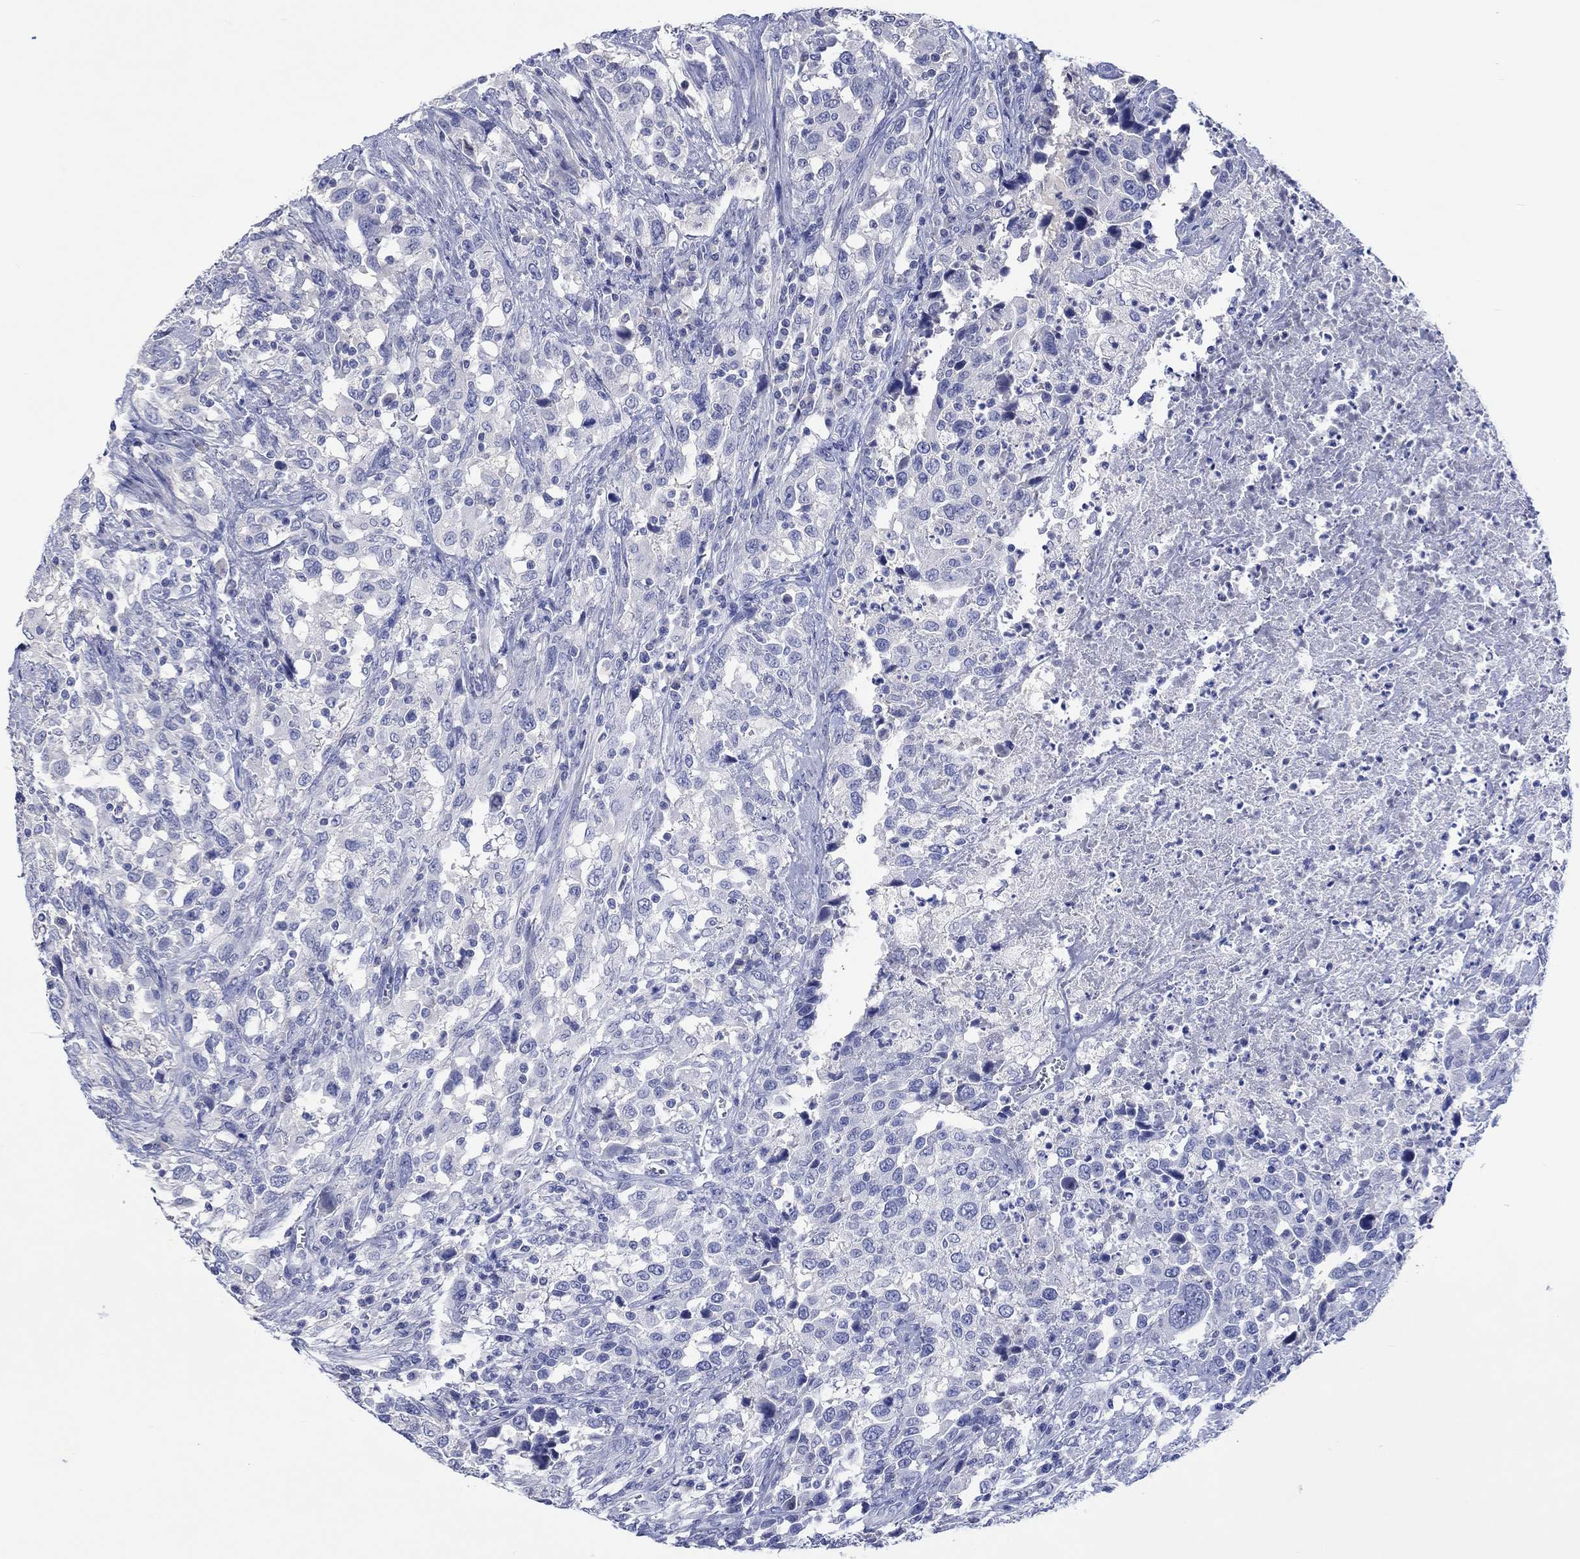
{"staining": {"intensity": "negative", "quantity": "none", "location": "none"}, "tissue": "urothelial cancer", "cell_type": "Tumor cells", "image_type": "cancer", "snomed": [{"axis": "morphology", "description": "Urothelial carcinoma, NOS"}, {"axis": "morphology", "description": "Urothelial carcinoma, High grade"}, {"axis": "topography", "description": "Urinary bladder"}], "caption": "Tumor cells show no significant protein positivity in urothelial cancer.", "gene": "TOMM20L", "patient": {"sex": "female", "age": 64}}